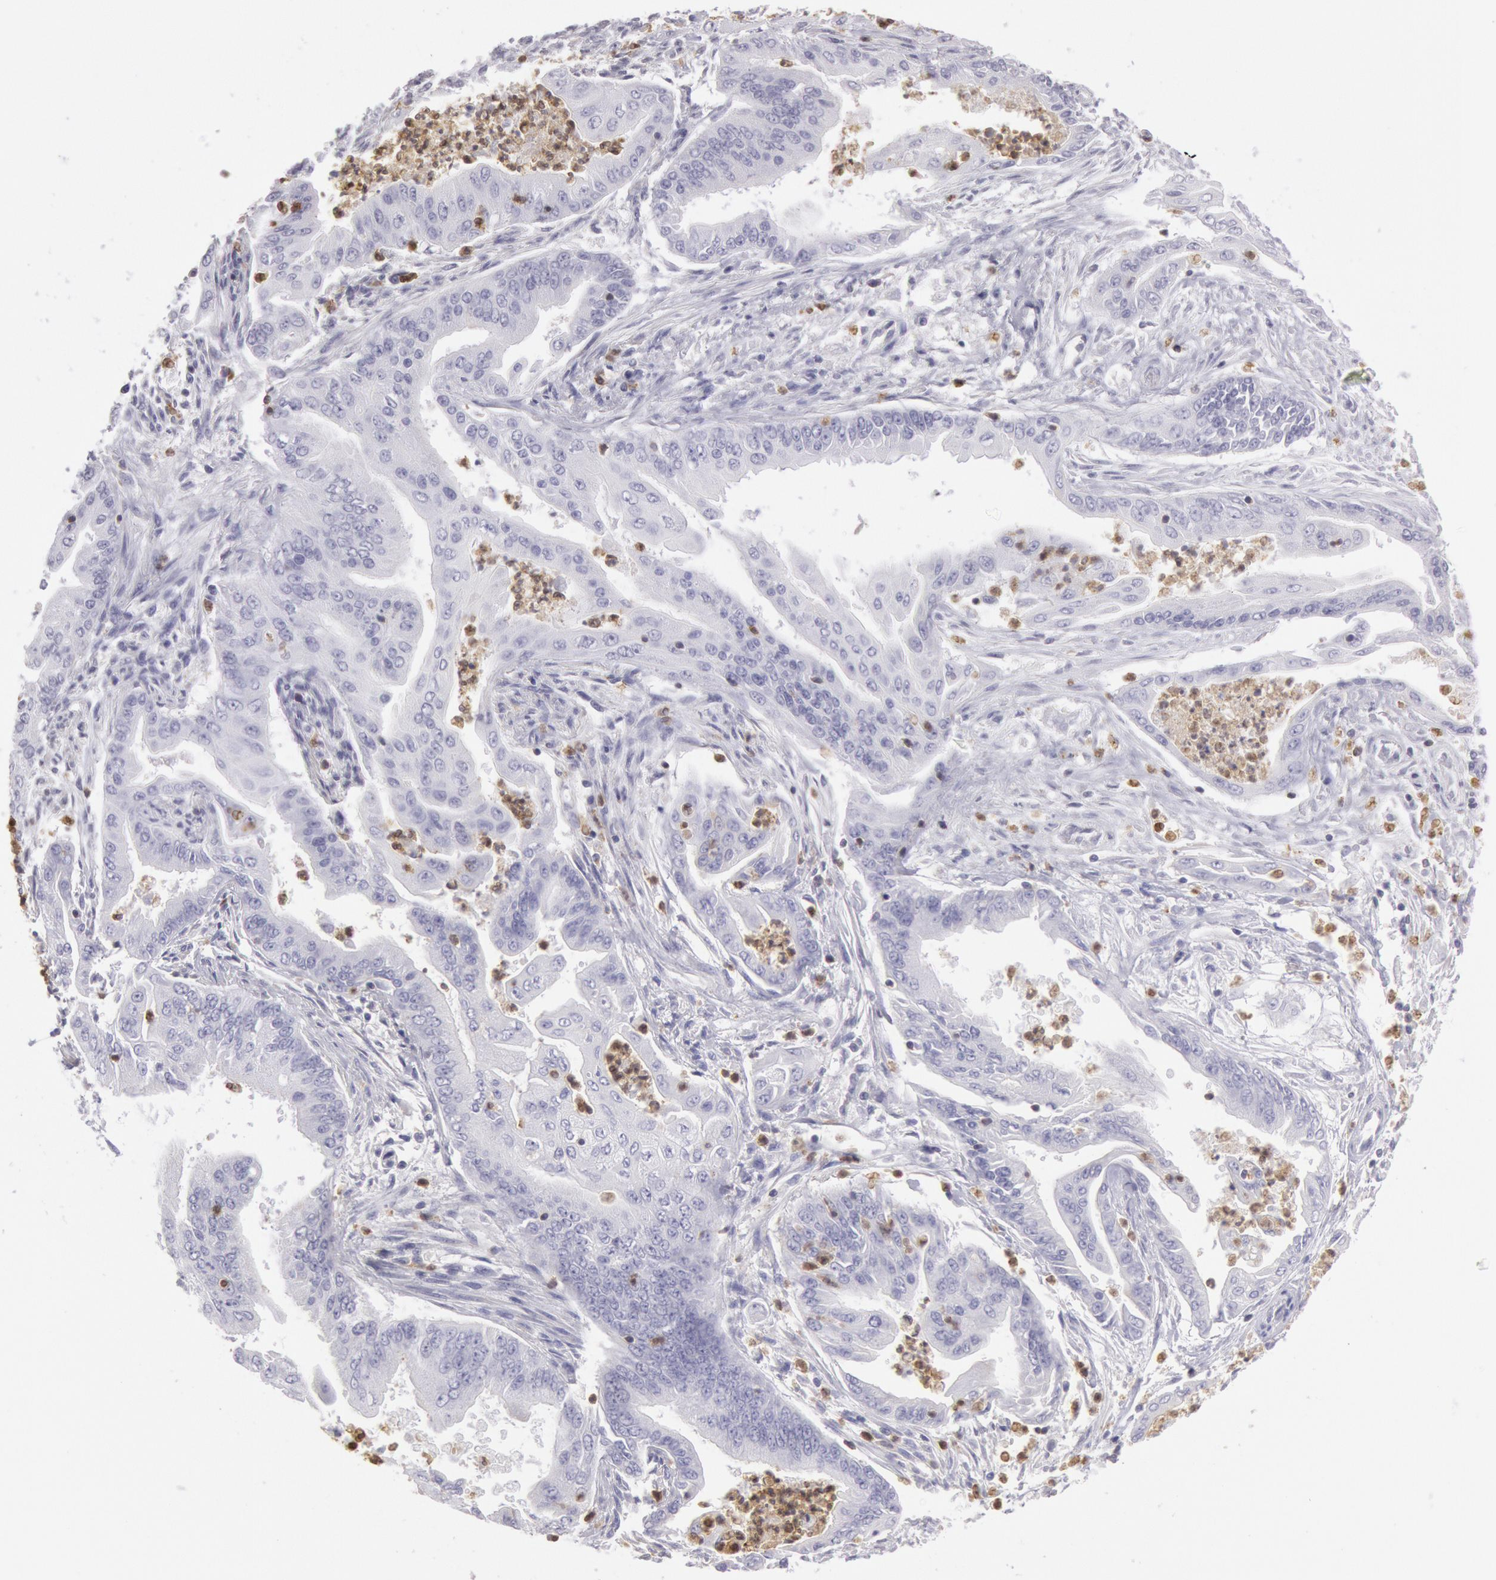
{"staining": {"intensity": "negative", "quantity": "none", "location": "none"}, "tissue": "endometrial cancer", "cell_type": "Tumor cells", "image_type": "cancer", "snomed": [{"axis": "morphology", "description": "Adenocarcinoma, NOS"}, {"axis": "topography", "description": "Endometrium"}], "caption": "Immunohistochemical staining of human adenocarcinoma (endometrial) displays no significant staining in tumor cells.", "gene": "RAB27A", "patient": {"sex": "female", "age": 63}}